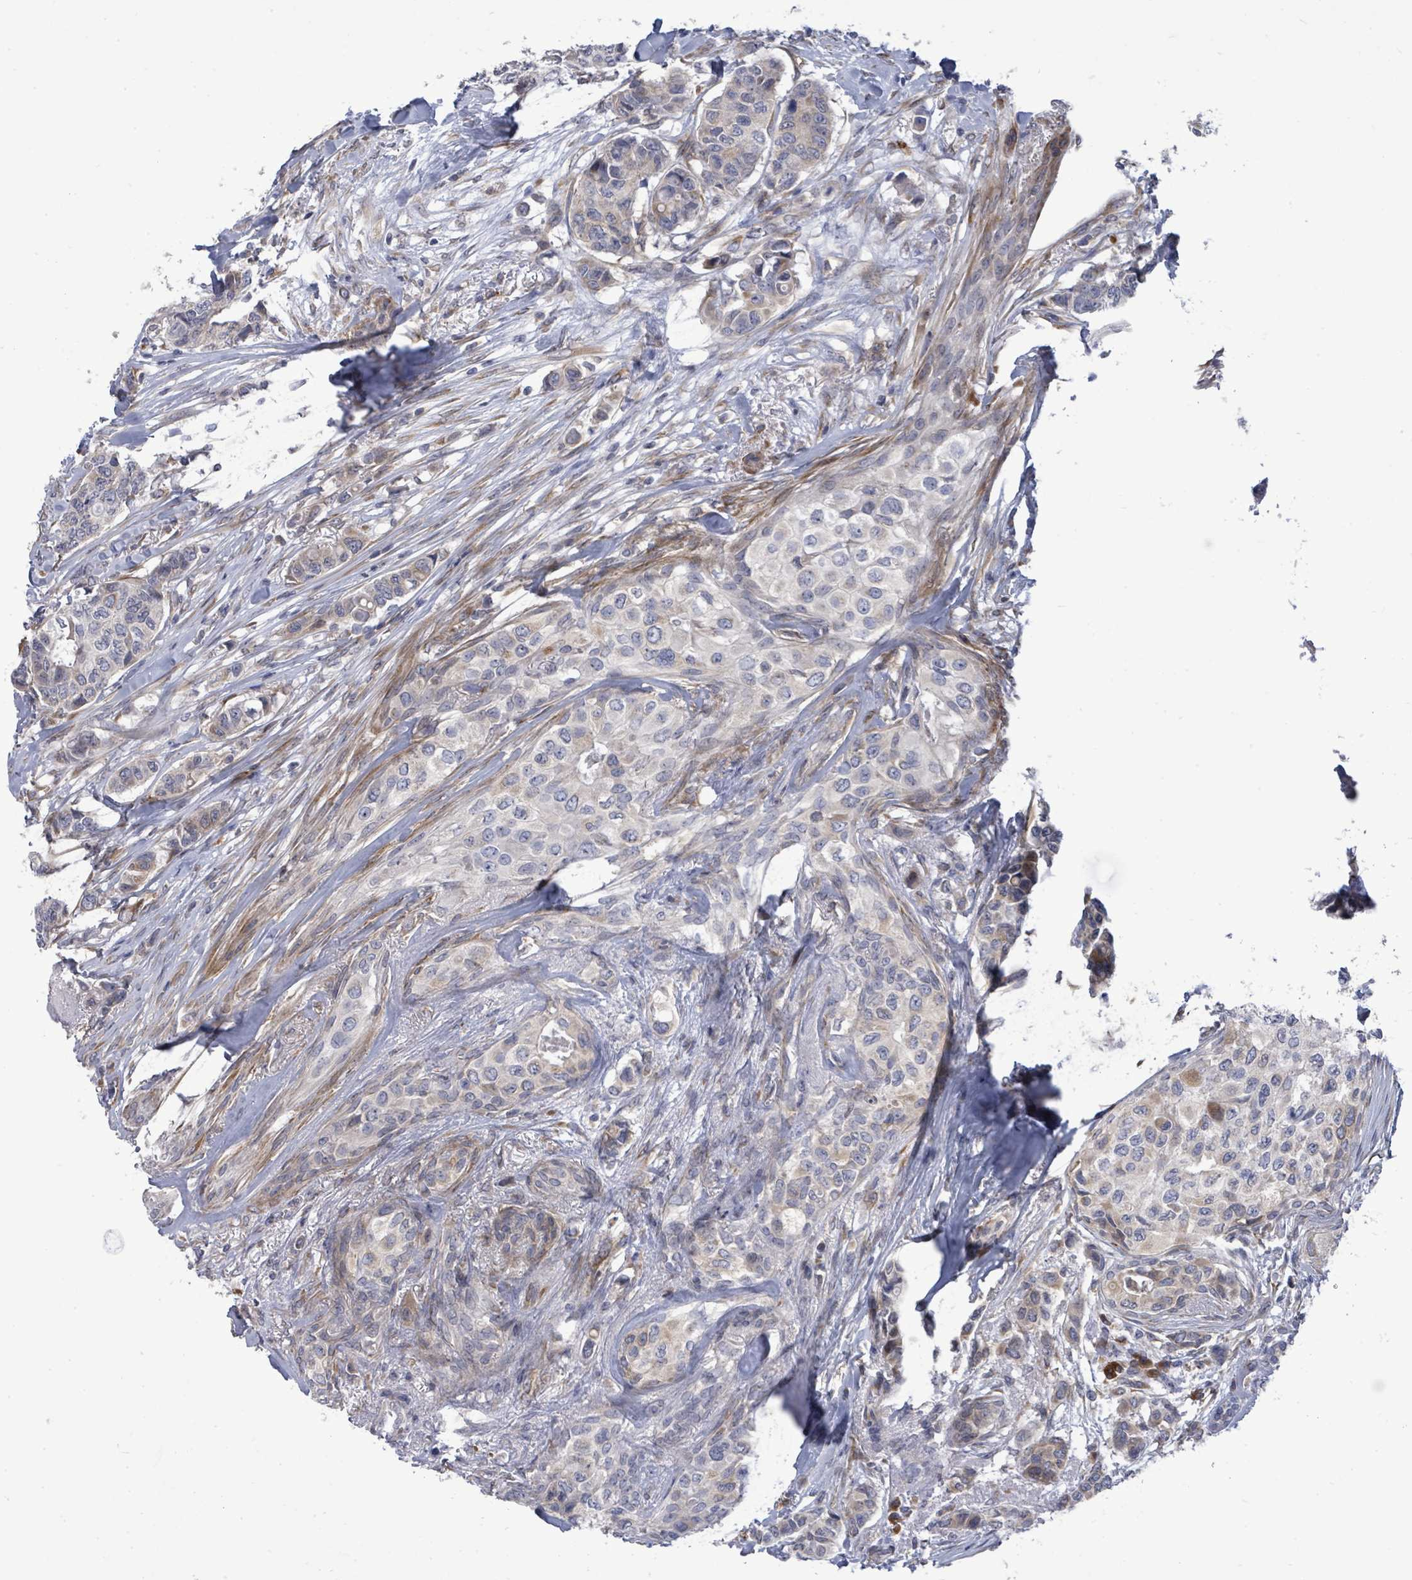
{"staining": {"intensity": "weak", "quantity": "<25%", "location": "cytoplasmic/membranous"}, "tissue": "breast cancer", "cell_type": "Tumor cells", "image_type": "cancer", "snomed": [{"axis": "morphology", "description": "Lobular carcinoma"}, {"axis": "topography", "description": "Breast"}], "caption": "A high-resolution image shows immunohistochemistry staining of breast lobular carcinoma, which demonstrates no significant positivity in tumor cells.", "gene": "SAR1A", "patient": {"sex": "female", "age": 51}}